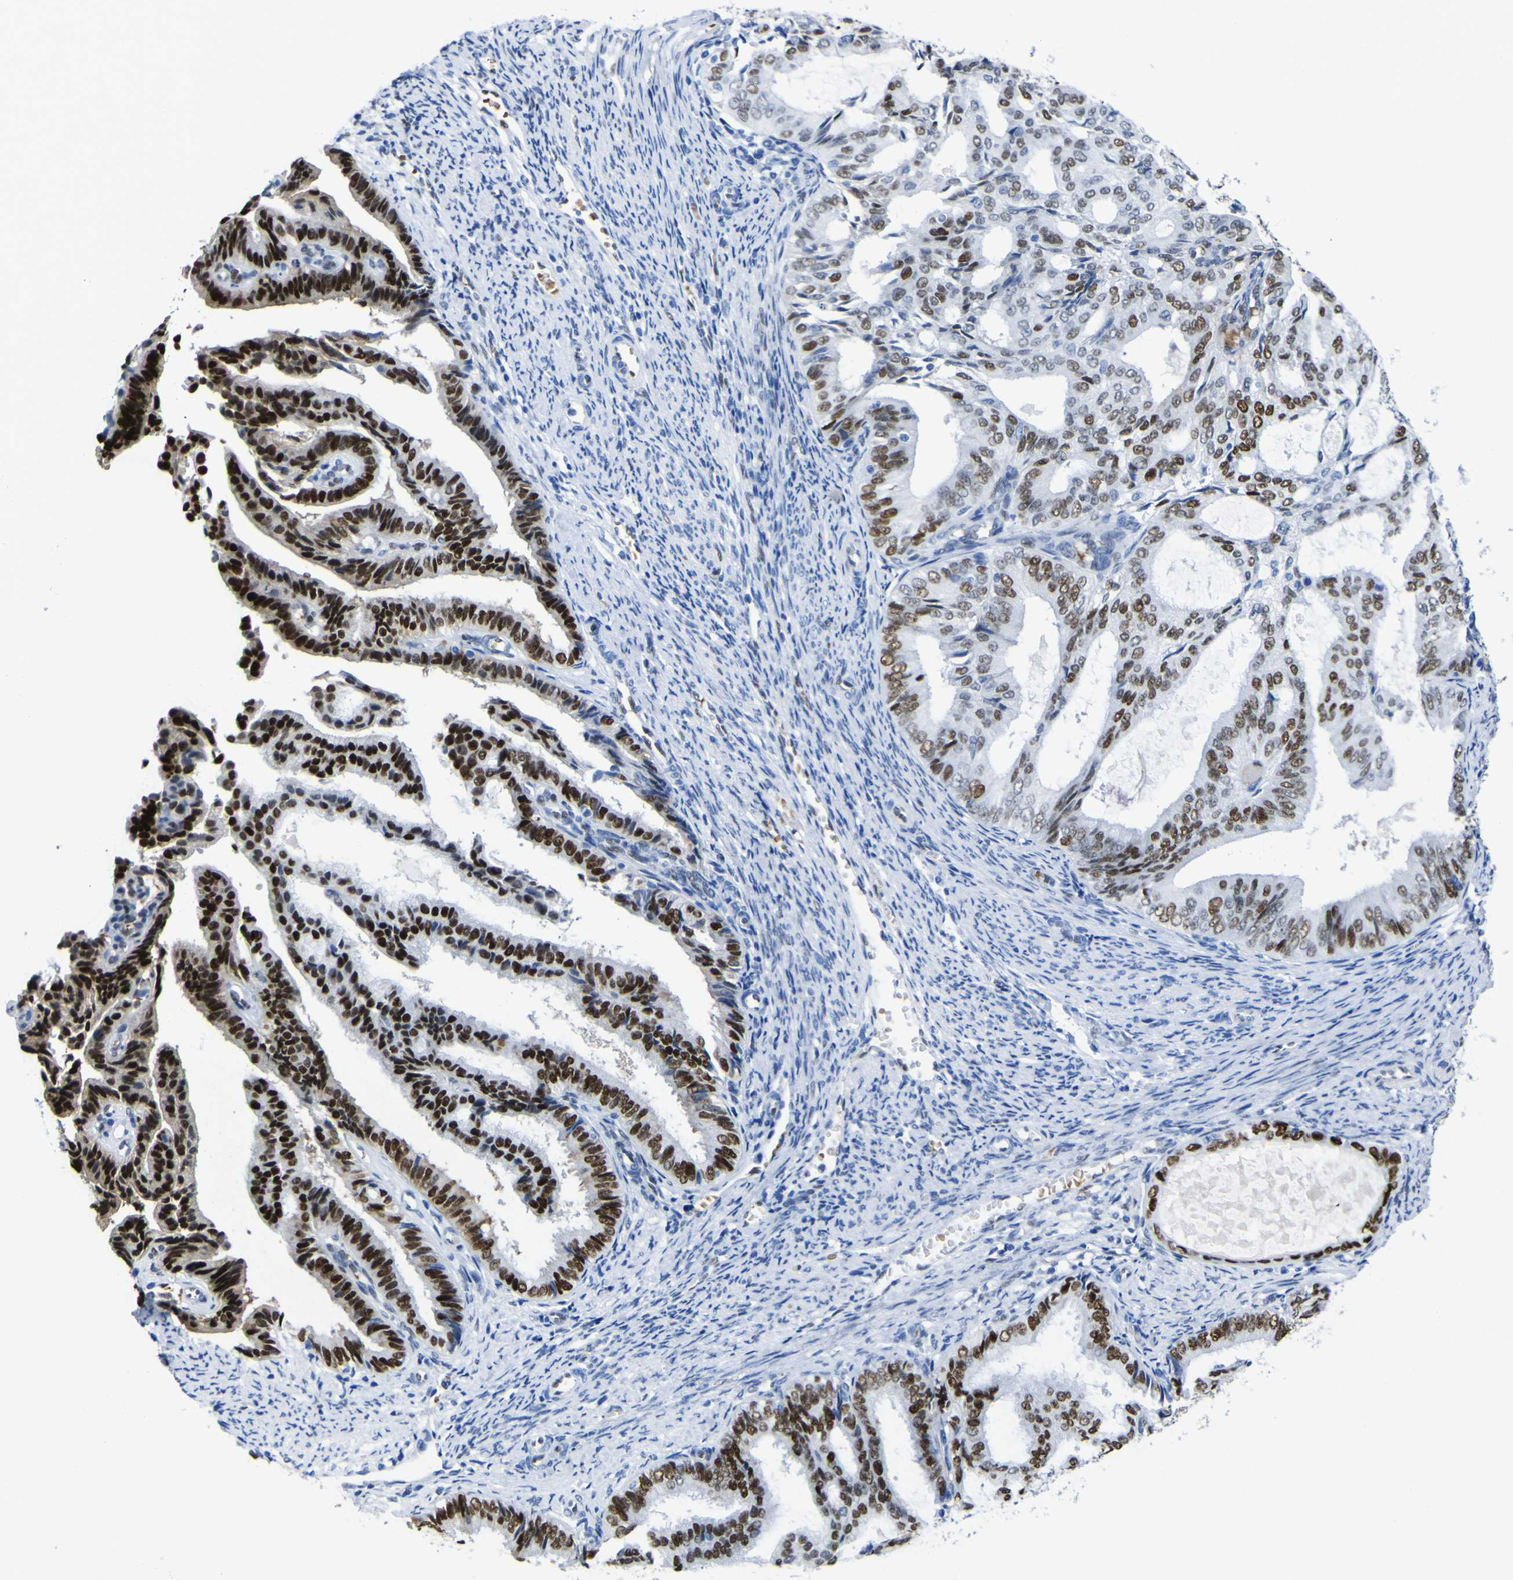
{"staining": {"intensity": "strong", "quantity": ">75%", "location": "nuclear"}, "tissue": "endometrial cancer", "cell_type": "Tumor cells", "image_type": "cancer", "snomed": [{"axis": "morphology", "description": "Adenocarcinoma, NOS"}, {"axis": "topography", "description": "Endometrium"}], "caption": "Immunohistochemical staining of human endometrial cancer reveals high levels of strong nuclear protein expression in approximately >75% of tumor cells.", "gene": "DACH1", "patient": {"sex": "female", "age": 58}}